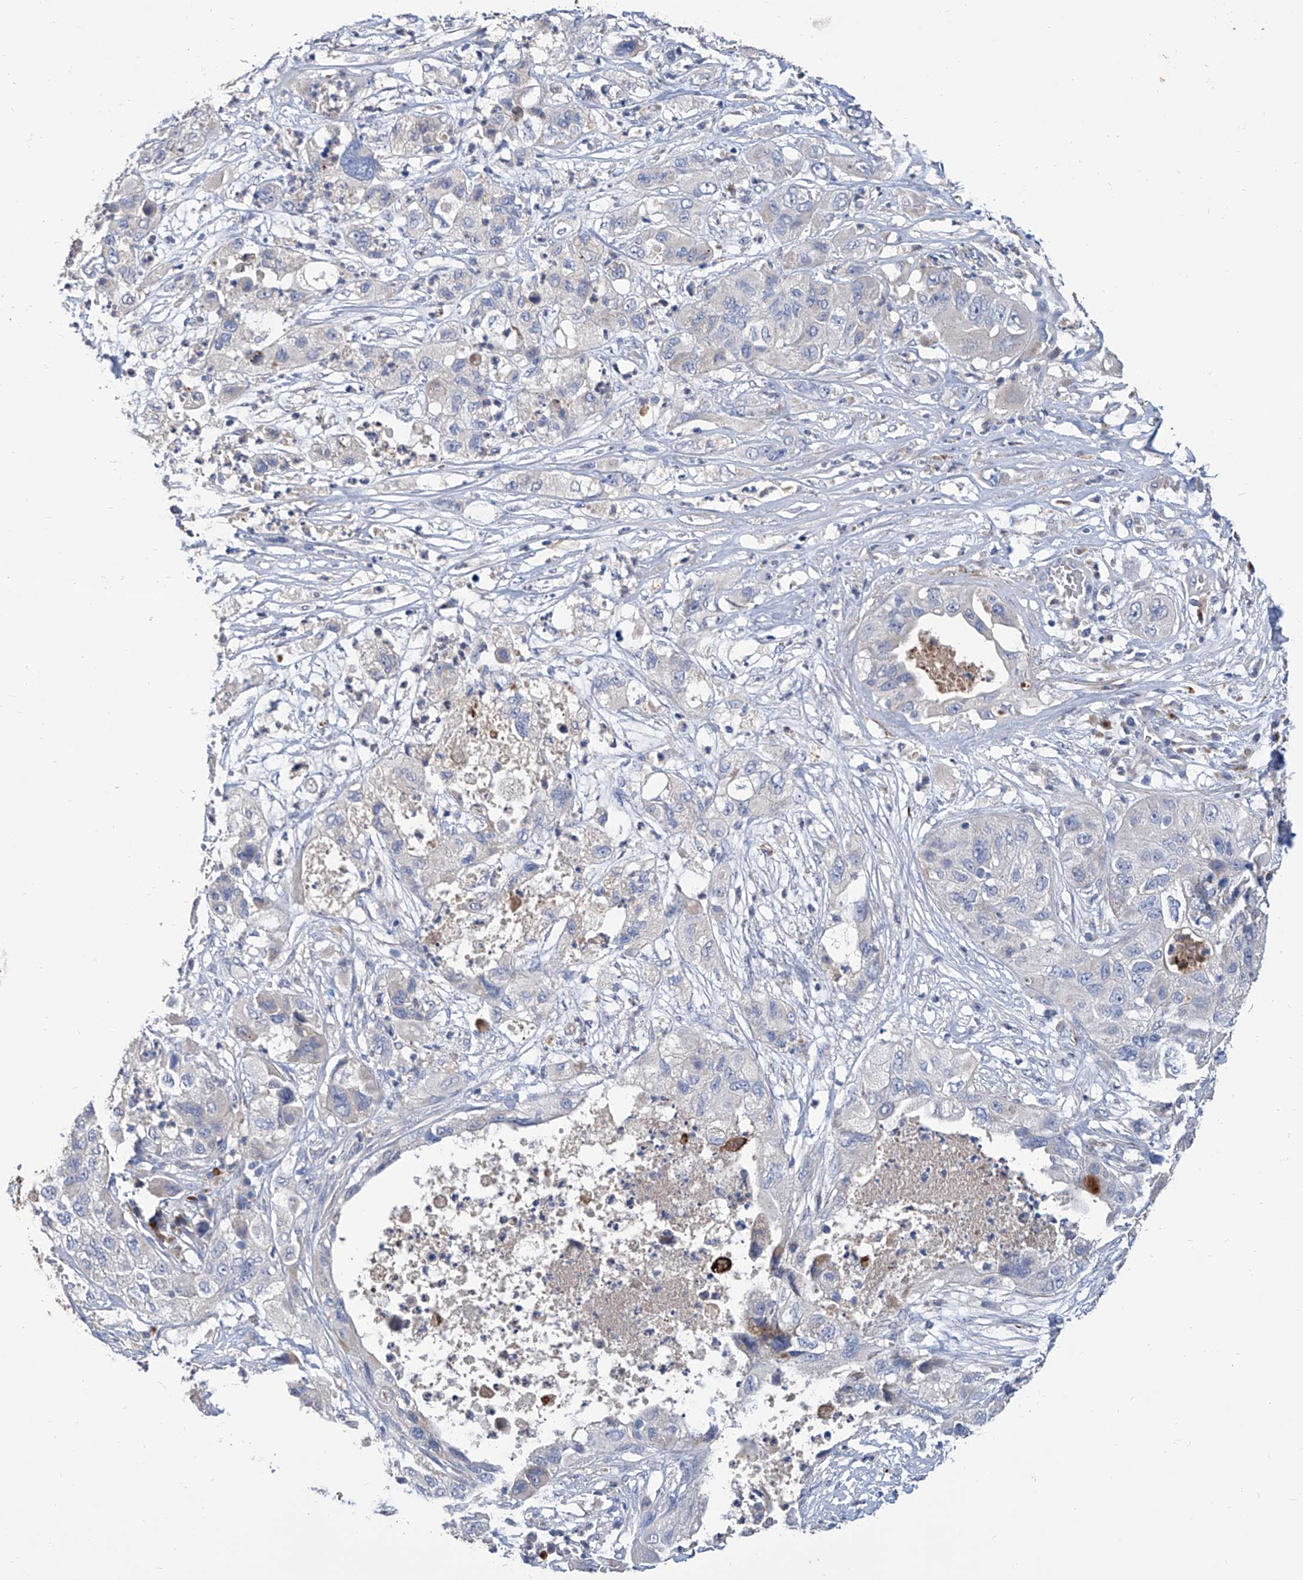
{"staining": {"intensity": "negative", "quantity": "none", "location": "none"}, "tissue": "pancreatic cancer", "cell_type": "Tumor cells", "image_type": "cancer", "snomed": [{"axis": "morphology", "description": "Adenocarcinoma, NOS"}, {"axis": "topography", "description": "Pancreas"}], "caption": "Immunohistochemistry of pancreatic adenocarcinoma demonstrates no staining in tumor cells. Nuclei are stained in blue.", "gene": "GPT", "patient": {"sex": "female", "age": 78}}